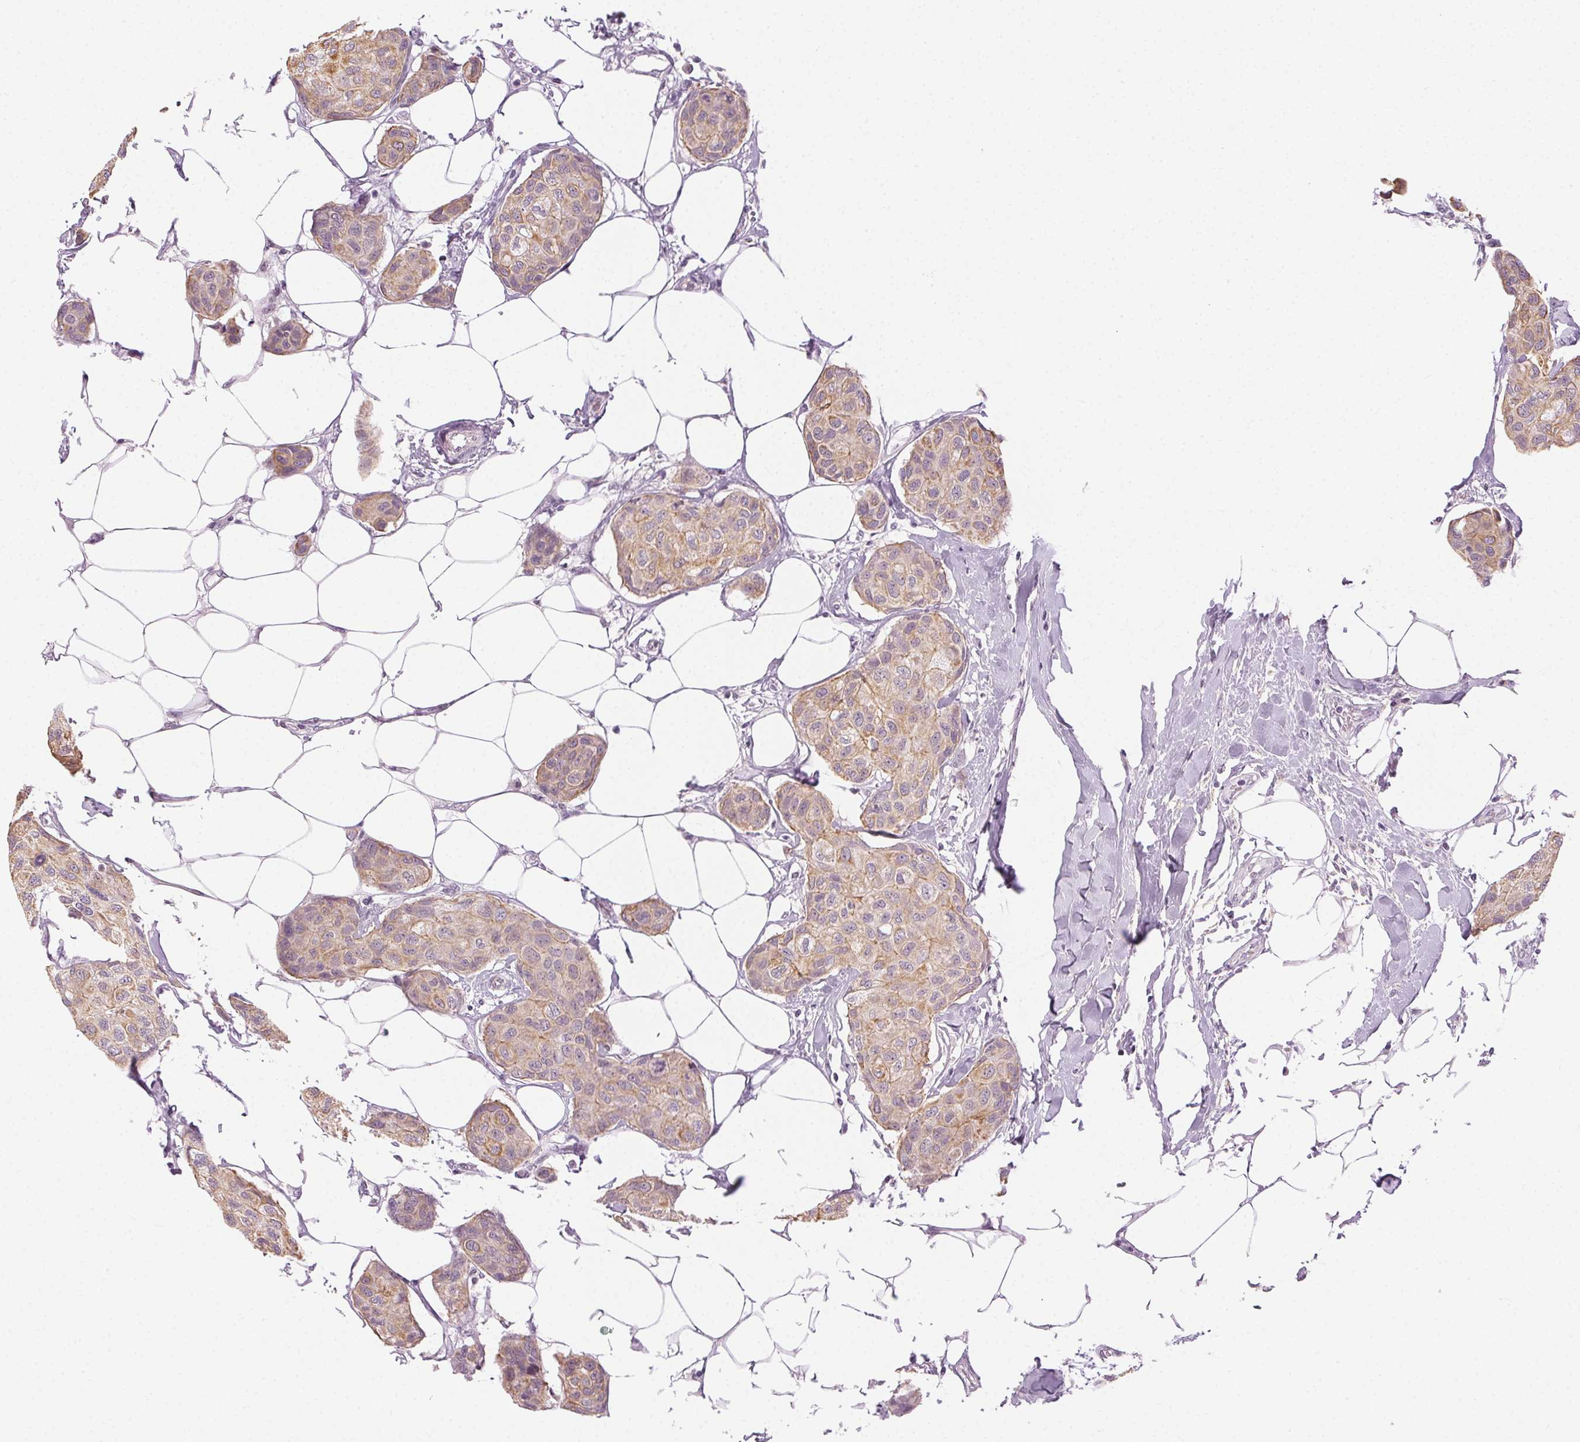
{"staining": {"intensity": "weak", "quantity": ">75%", "location": "cytoplasmic/membranous"}, "tissue": "breast cancer", "cell_type": "Tumor cells", "image_type": "cancer", "snomed": [{"axis": "morphology", "description": "Duct carcinoma"}, {"axis": "topography", "description": "Breast"}], "caption": "This micrograph exhibits immunohistochemistry (IHC) staining of human breast cancer, with low weak cytoplasmic/membranous staining in approximately >75% of tumor cells.", "gene": "AIF1L", "patient": {"sex": "female", "age": 80}}